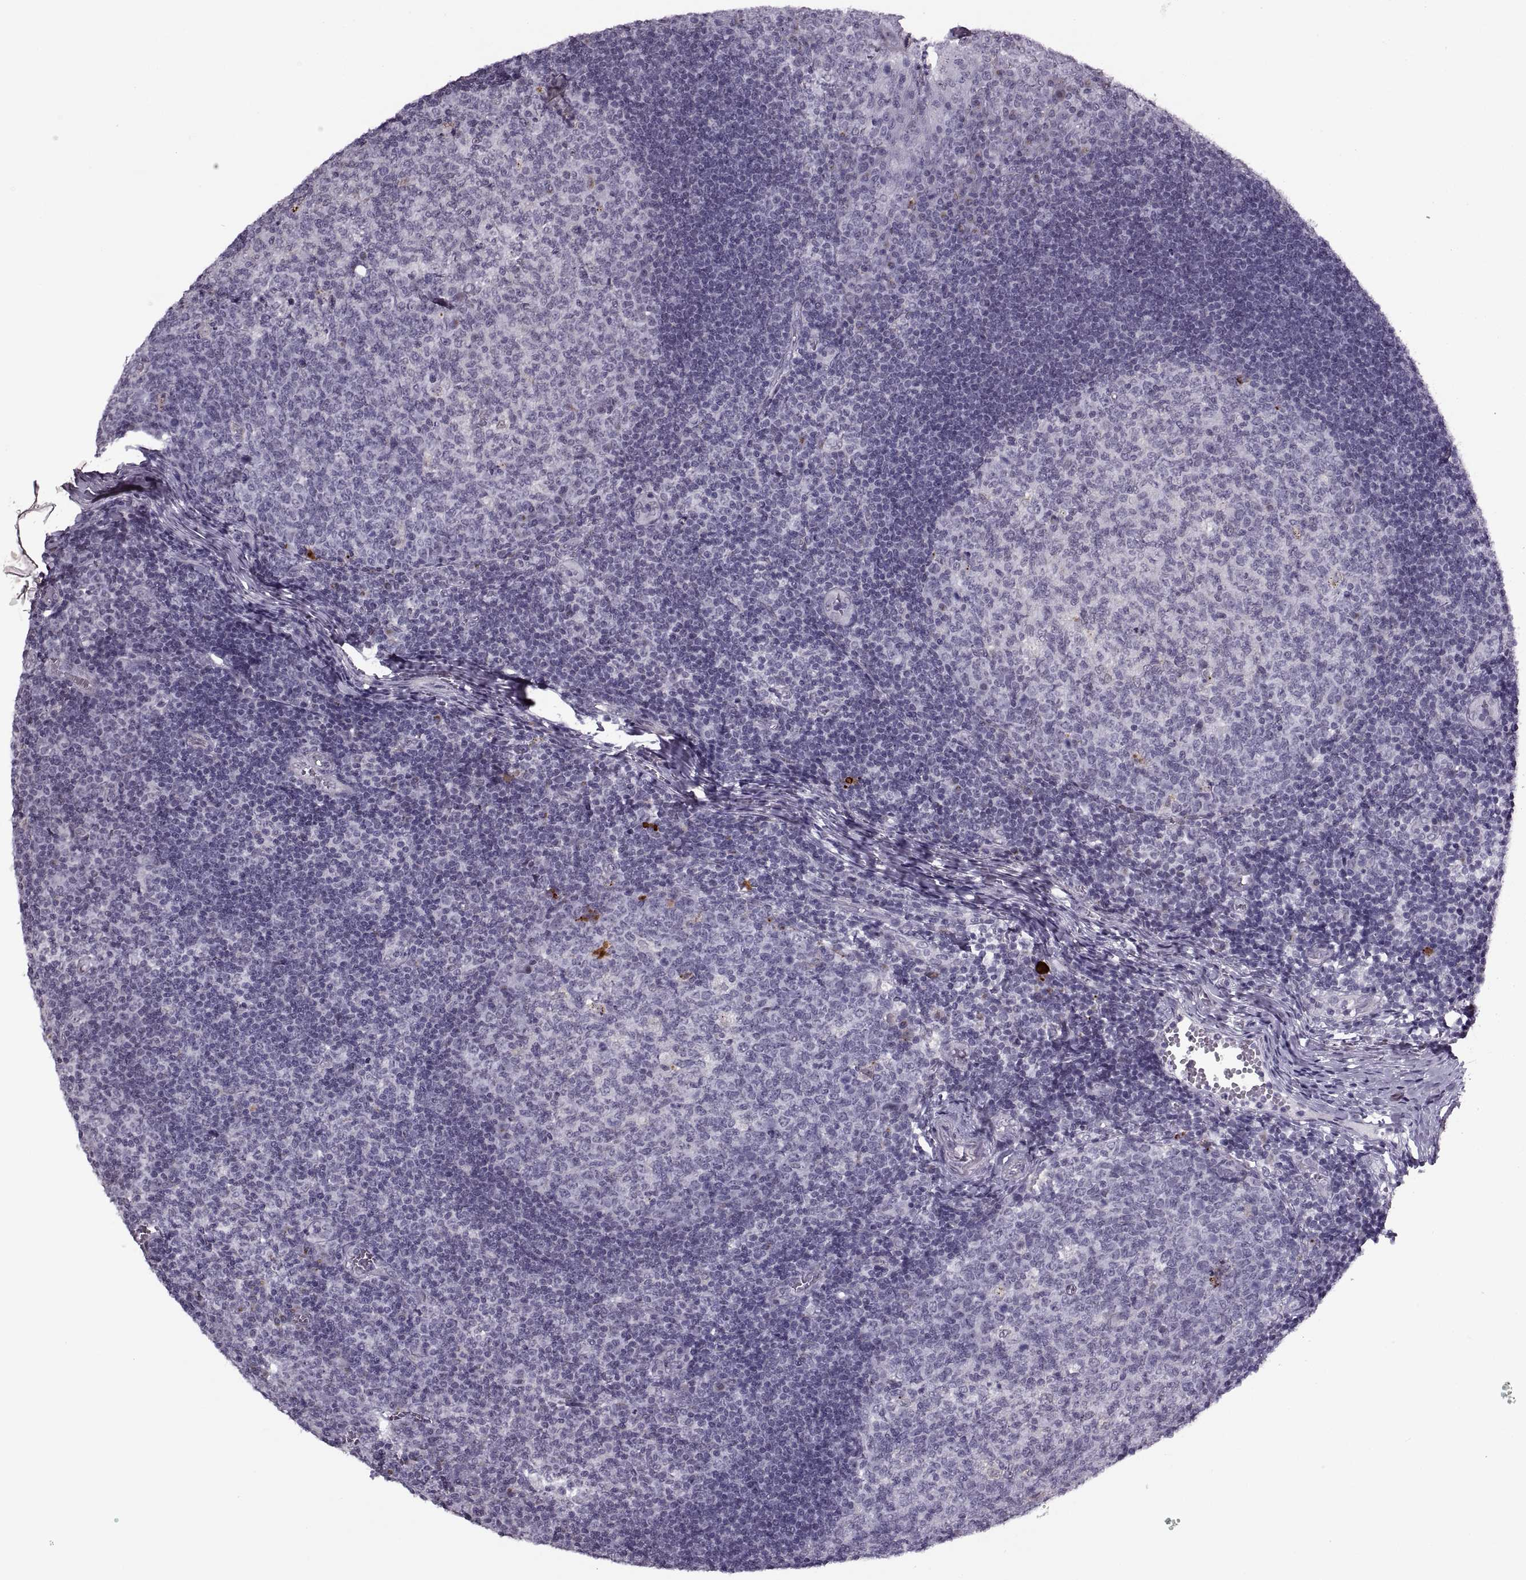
{"staining": {"intensity": "negative", "quantity": "none", "location": "none"}, "tissue": "tonsil", "cell_type": "Germinal center cells", "image_type": "normal", "snomed": [{"axis": "morphology", "description": "Normal tissue, NOS"}, {"axis": "topography", "description": "Tonsil"}], "caption": "This photomicrograph is of unremarkable tonsil stained with IHC to label a protein in brown with the nuclei are counter-stained blue. There is no positivity in germinal center cells.", "gene": "PRSS37", "patient": {"sex": "female", "age": 13}}